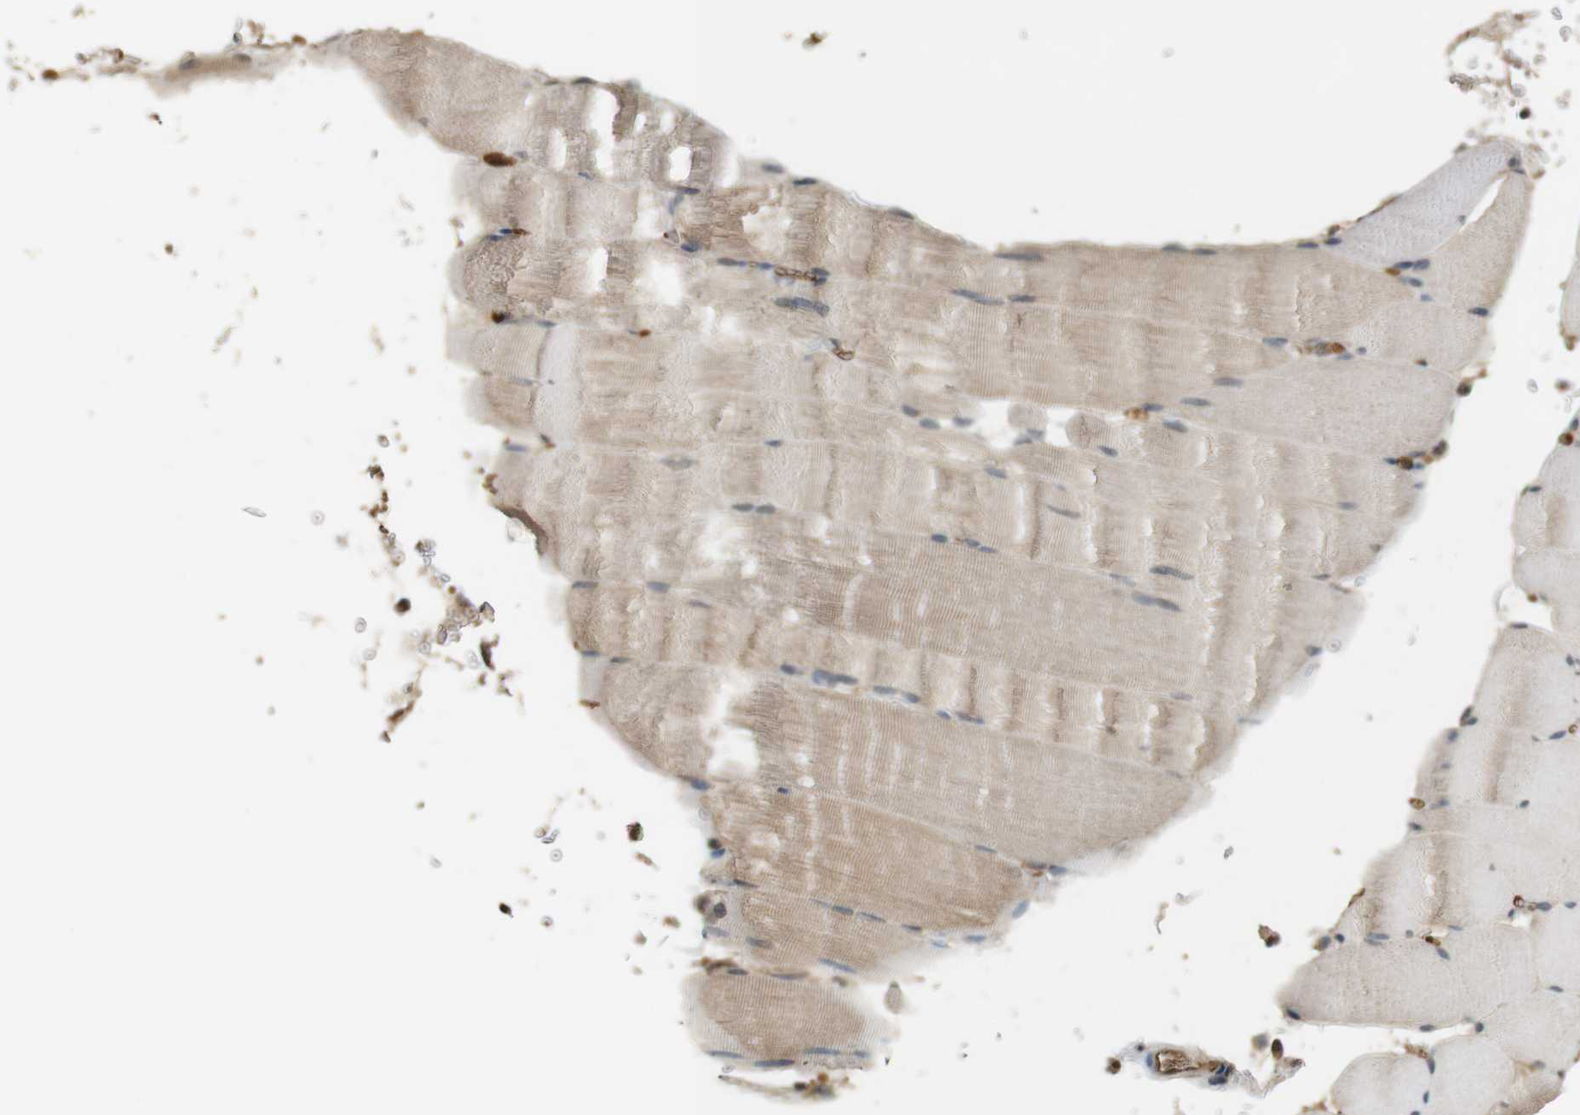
{"staining": {"intensity": "weak", "quantity": "25%-75%", "location": "cytoplasmic/membranous"}, "tissue": "skeletal muscle", "cell_type": "Myocytes", "image_type": "normal", "snomed": [{"axis": "morphology", "description": "Normal tissue, NOS"}, {"axis": "topography", "description": "Skeletal muscle"}], "caption": "Protein expression by immunohistochemistry reveals weak cytoplasmic/membranous staining in approximately 25%-75% of myocytes in normal skeletal muscle.", "gene": "SRR", "patient": {"sex": "male", "age": 62}}